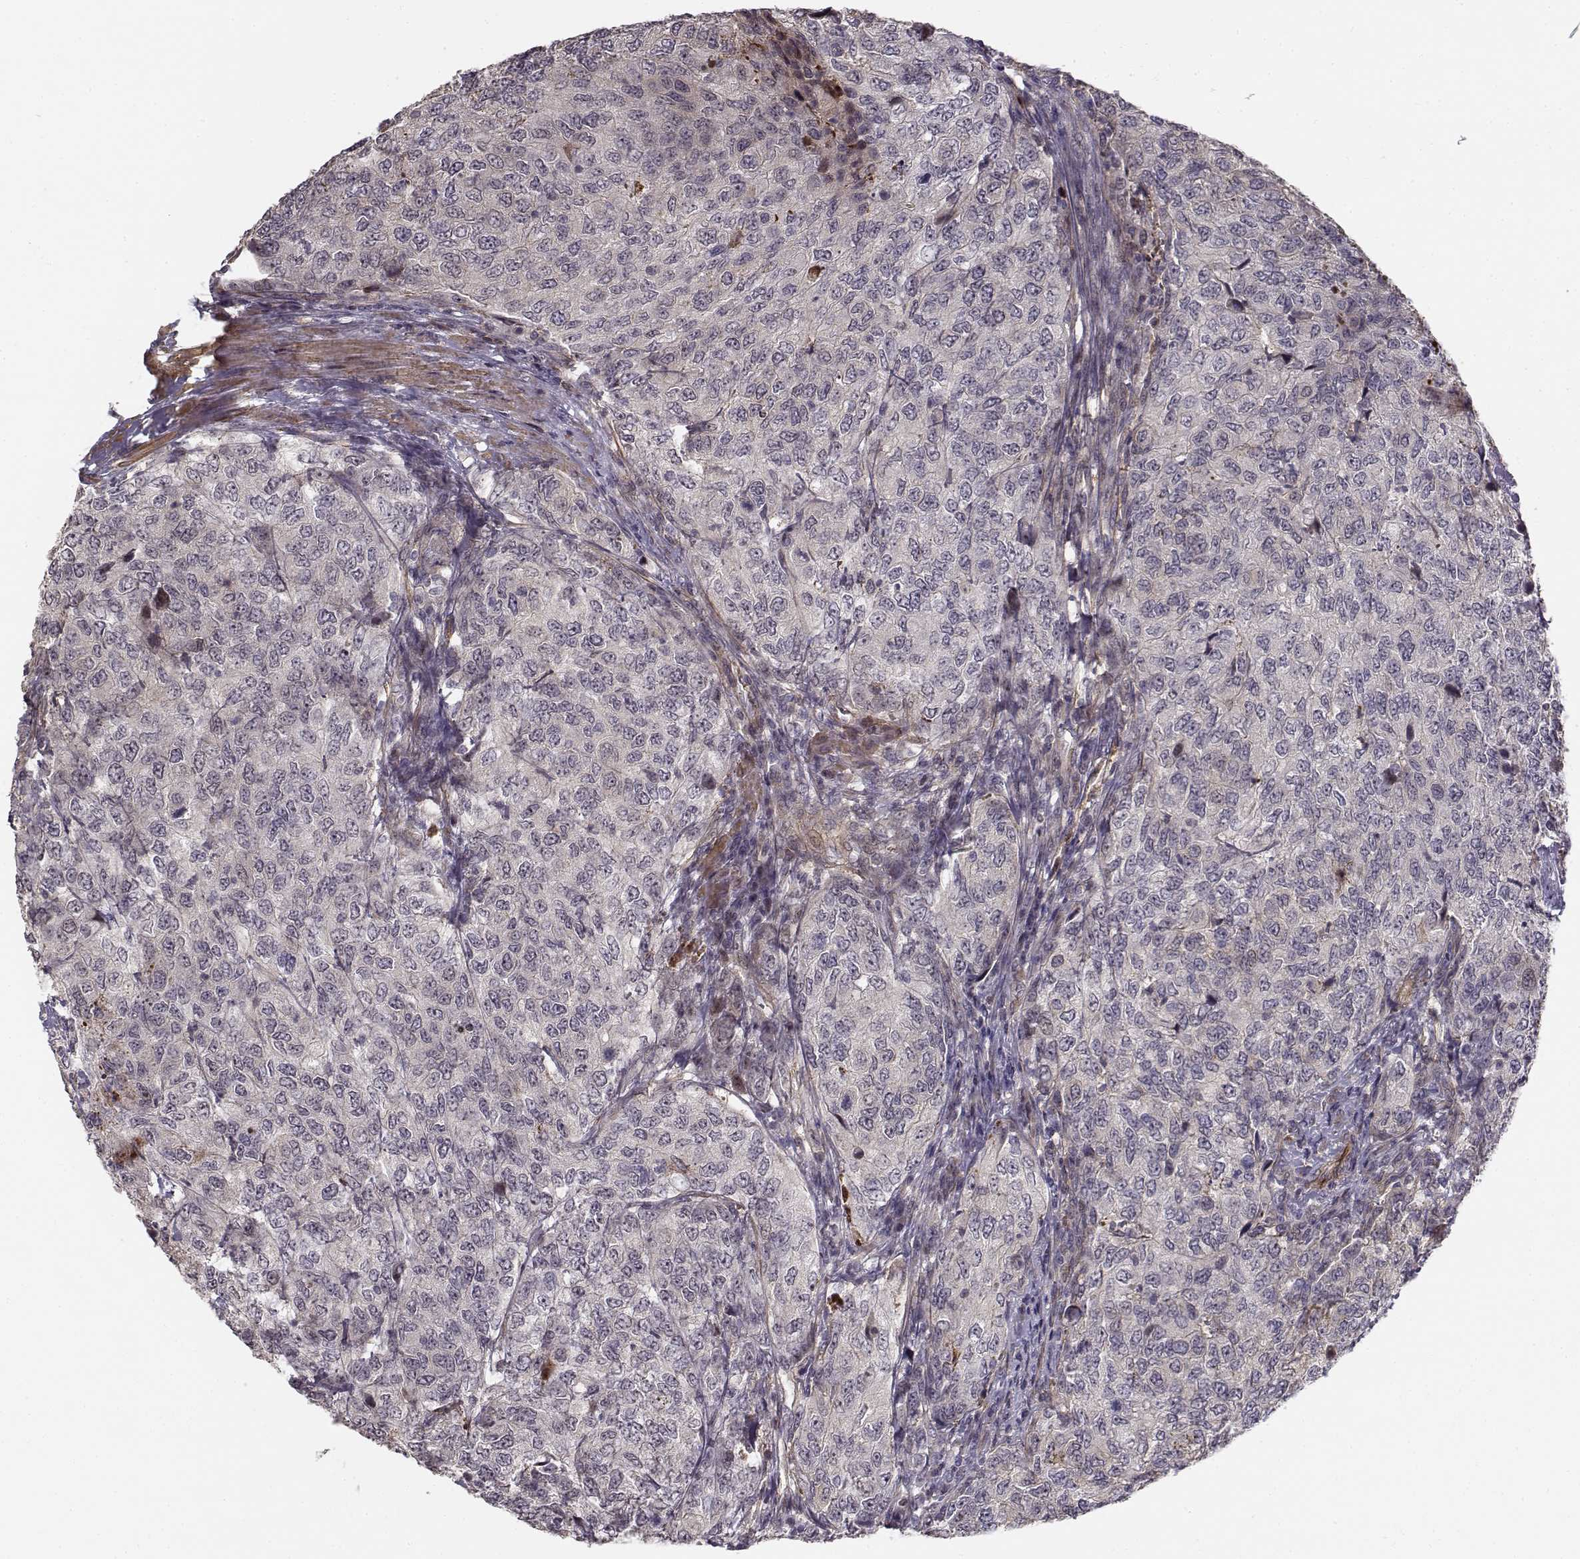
{"staining": {"intensity": "negative", "quantity": "none", "location": "none"}, "tissue": "urothelial cancer", "cell_type": "Tumor cells", "image_type": "cancer", "snomed": [{"axis": "morphology", "description": "Urothelial carcinoma, High grade"}, {"axis": "topography", "description": "Urinary bladder"}], "caption": "IHC of human high-grade urothelial carcinoma displays no positivity in tumor cells.", "gene": "RGS9BP", "patient": {"sex": "female", "age": 78}}